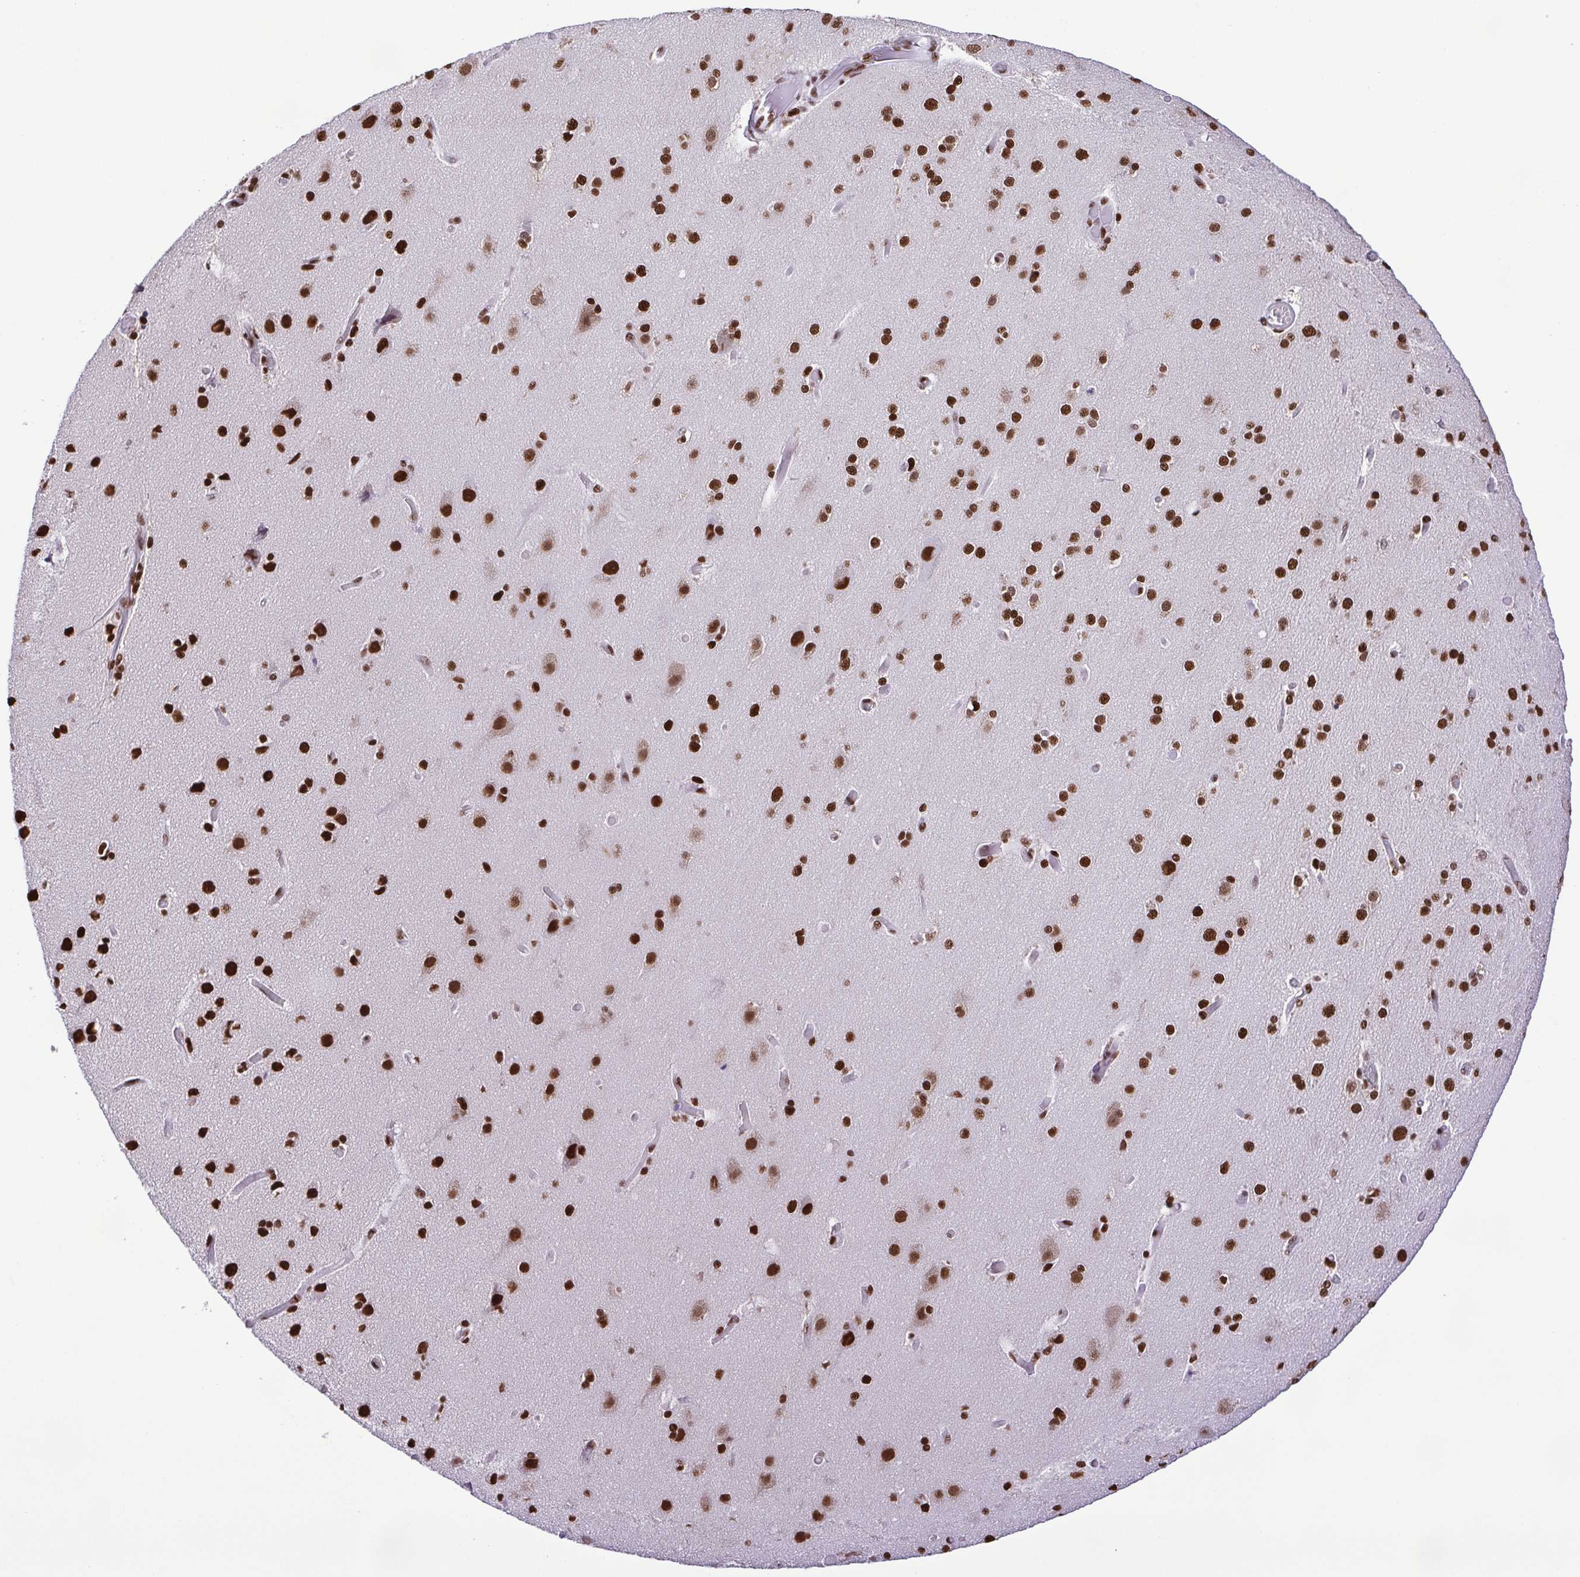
{"staining": {"intensity": "moderate", "quantity": "25%-75%", "location": "nuclear"}, "tissue": "cerebral cortex", "cell_type": "Endothelial cells", "image_type": "normal", "snomed": [{"axis": "morphology", "description": "Normal tissue, NOS"}, {"axis": "morphology", "description": "Glioma, malignant, High grade"}, {"axis": "topography", "description": "Cerebral cortex"}], "caption": "High-power microscopy captured an immunohistochemistry micrograph of normal cerebral cortex, revealing moderate nuclear staining in about 25%-75% of endothelial cells. The staining is performed using DAB brown chromogen to label protein expression. The nuclei are counter-stained blue using hematoxylin.", "gene": "TRIM28", "patient": {"sex": "male", "age": 71}}